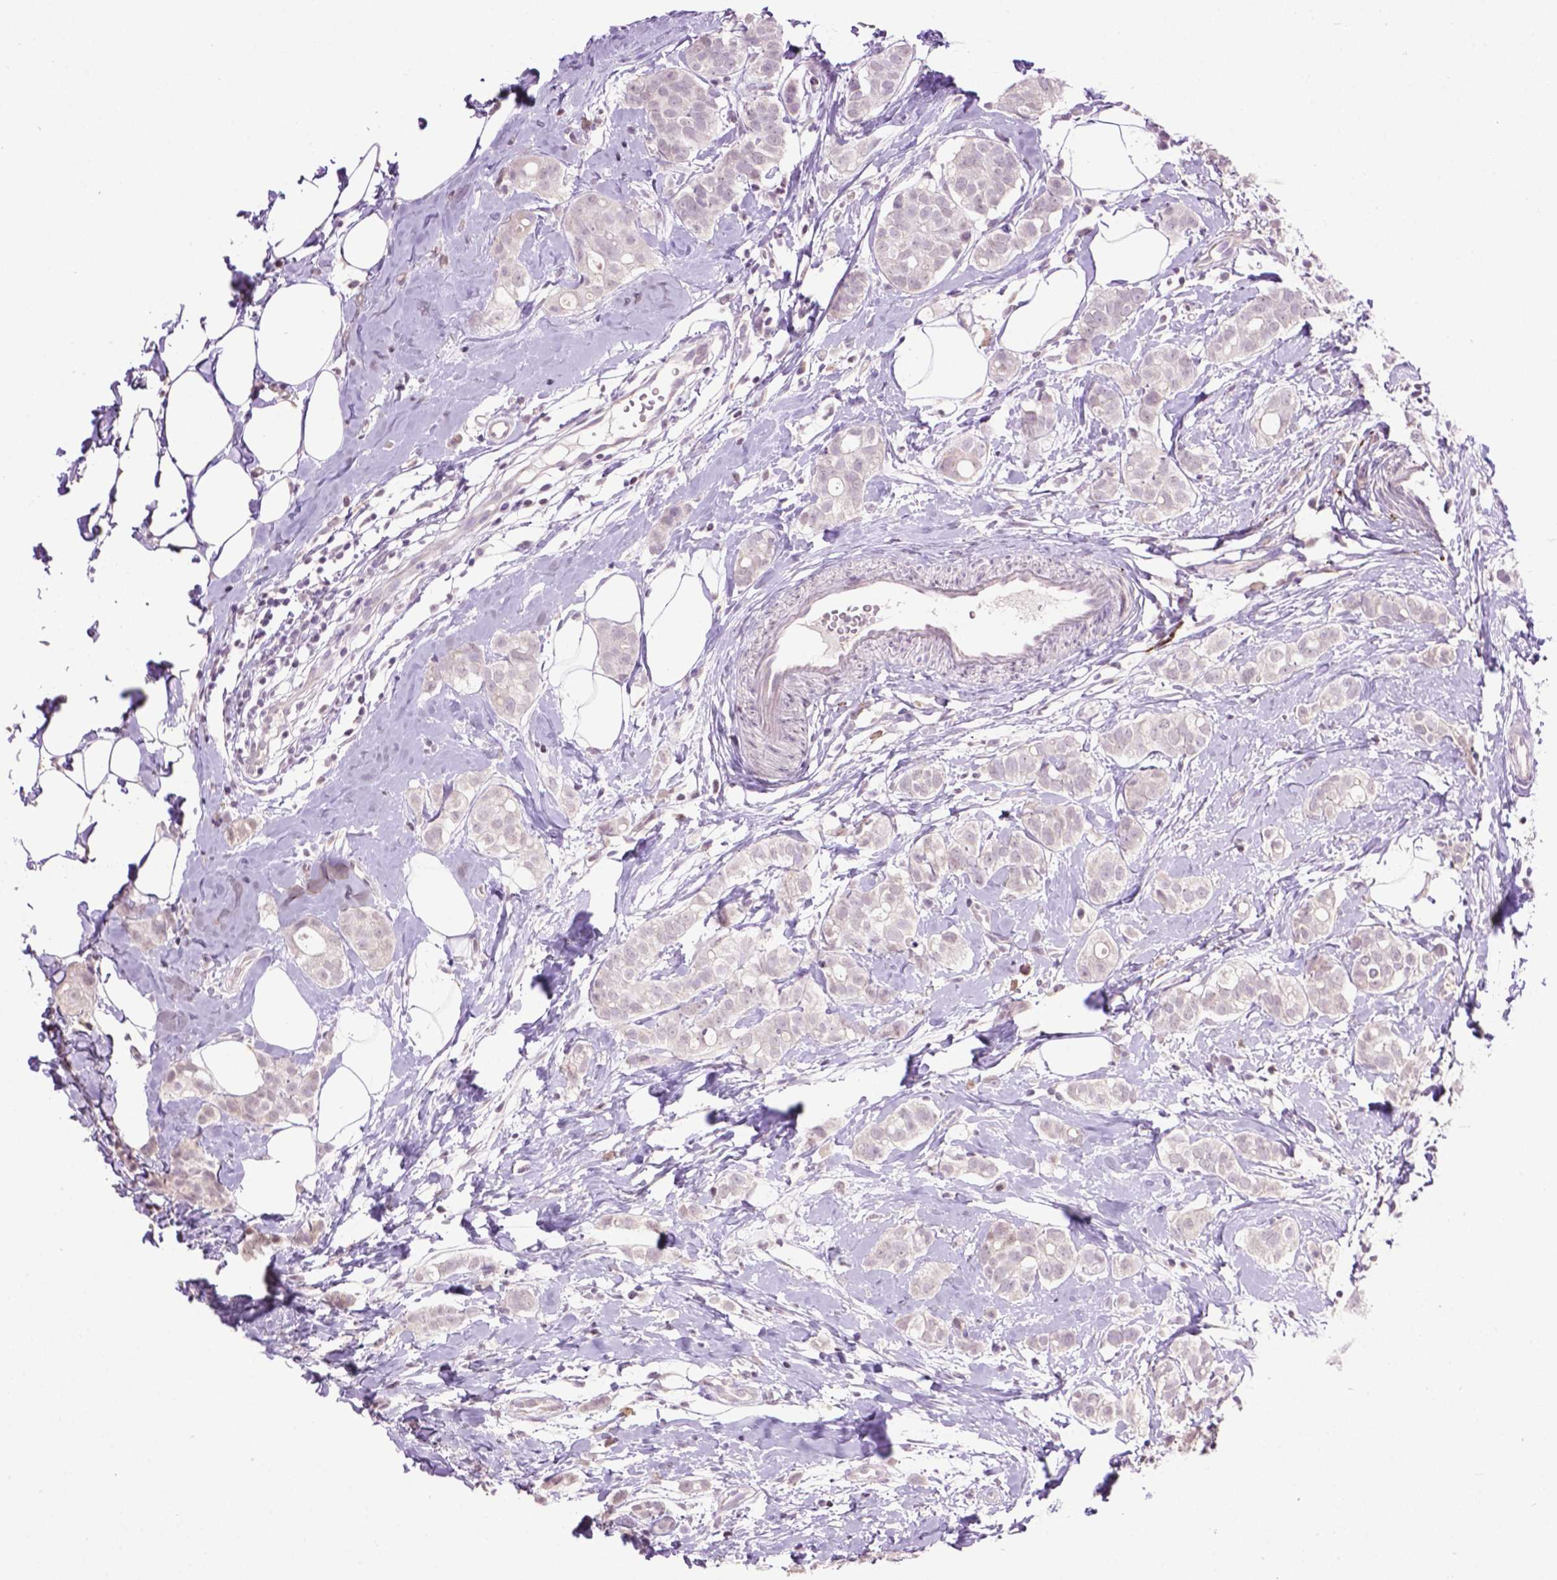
{"staining": {"intensity": "negative", "quantity": "none", "location": "none"}, "tissue": "breast cancer", "cell_type": "Tumor cells", "image_type": "cancer", "snomed": [{"axis": "morphology", "description": "Duct carcinoma"}, {"axis": "topography", "description": "Breast"}], "caption": "Protein analysis of intraductal carcinoma (breast) demonstrates no significant expression in tumor cells.", "gene": "TH", "patient": {"sex": "female", "age": 40}}